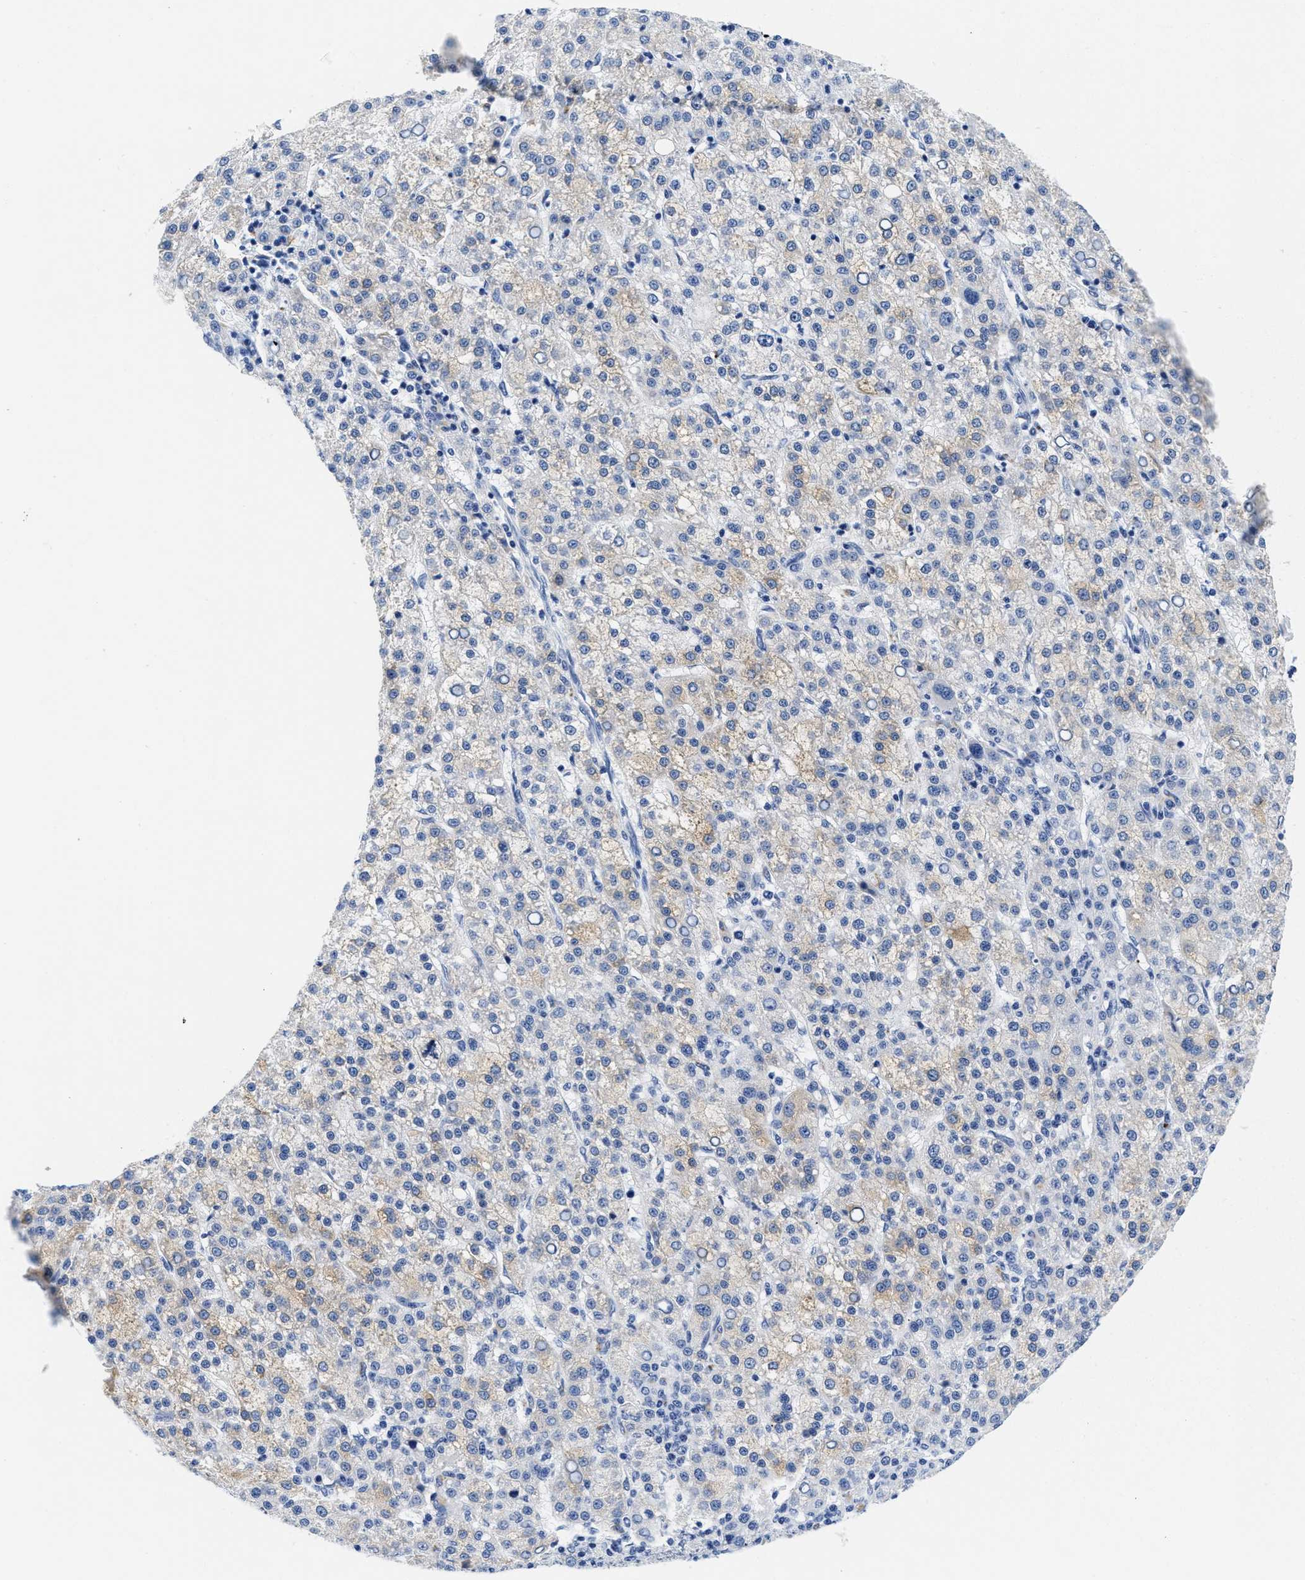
{"staining": {"intensity": "weak", "quantity": "25%-75%", "location": "cytoplasmic/membranous"}, "tissue": "liver cancer", "cell_type": "Tumor cells", "image_type": "cancer", "snomed": [{"axis": "morphology", "description": "Carcinoma, Hepatocellular, NOS"}, {"axis": "topography", "description": "Liver"}], "caption": "Liver cancer (hepatocellular carcinoma) stained for a protein demonstrates weak cytoplasmic/membranous positivity in tumor cells.", "gene": "TTC3", "patient": {"sex": "female", "age": 58}}